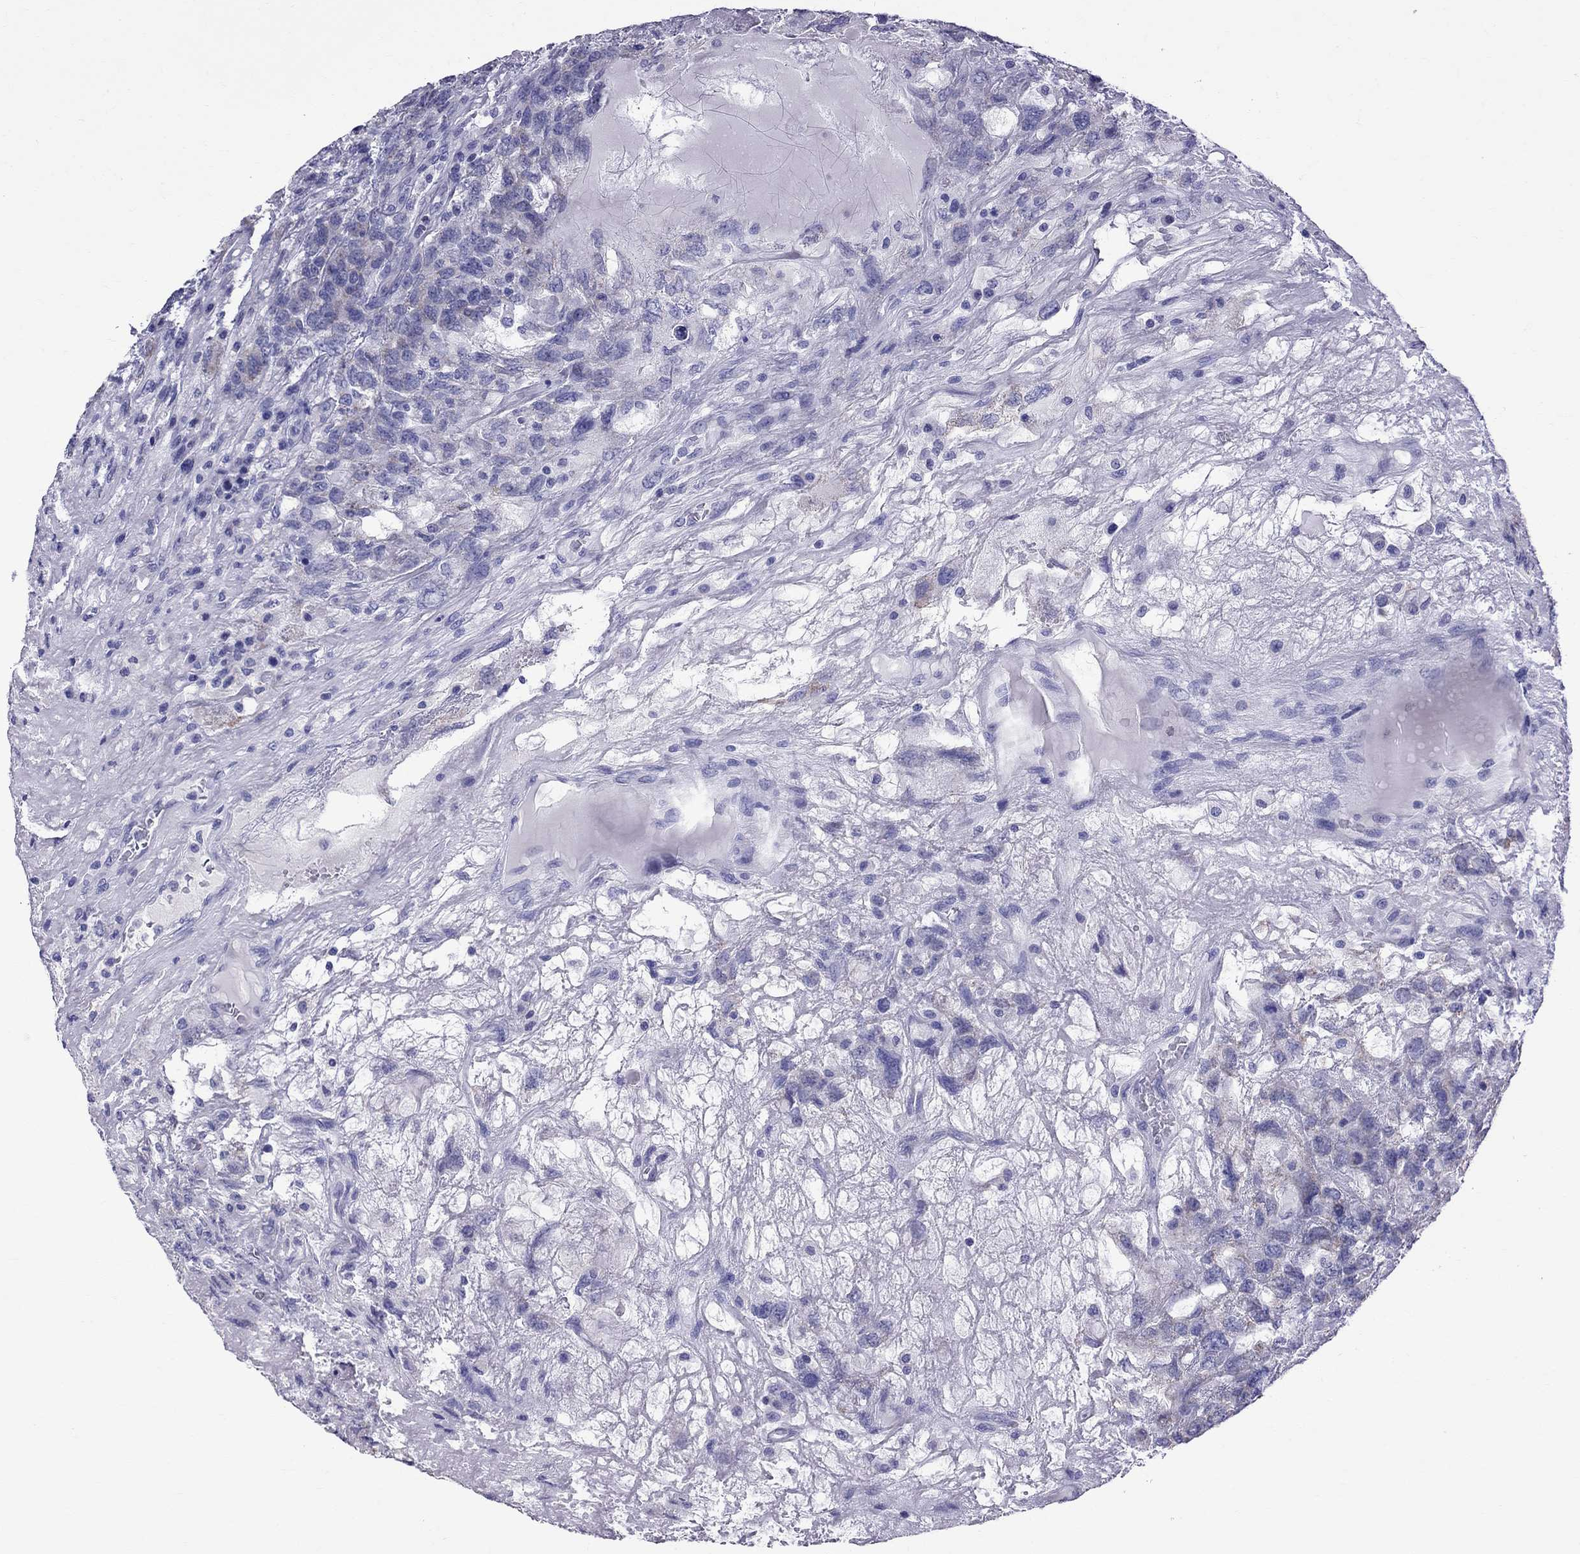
{"staining": {"intensity": "negative", "quantity": "none", "location": "none"}, "tissue": "testis cancer", "cell_type": "Tumor cells", "image_type": "cancer", "snomed": [{"axis": "morphology", "description": "Seminoma, NOS"}, {"axis": "topography", "description": "Testis"}], "caption": "DAB (3,3'-diaminobenzidine) immunohistochemical staining of seminoma (testis) reveals no significant positivity in tumor cells.", "gene": "TTLL13", "patient": {"sex": "male", "age": 52}}